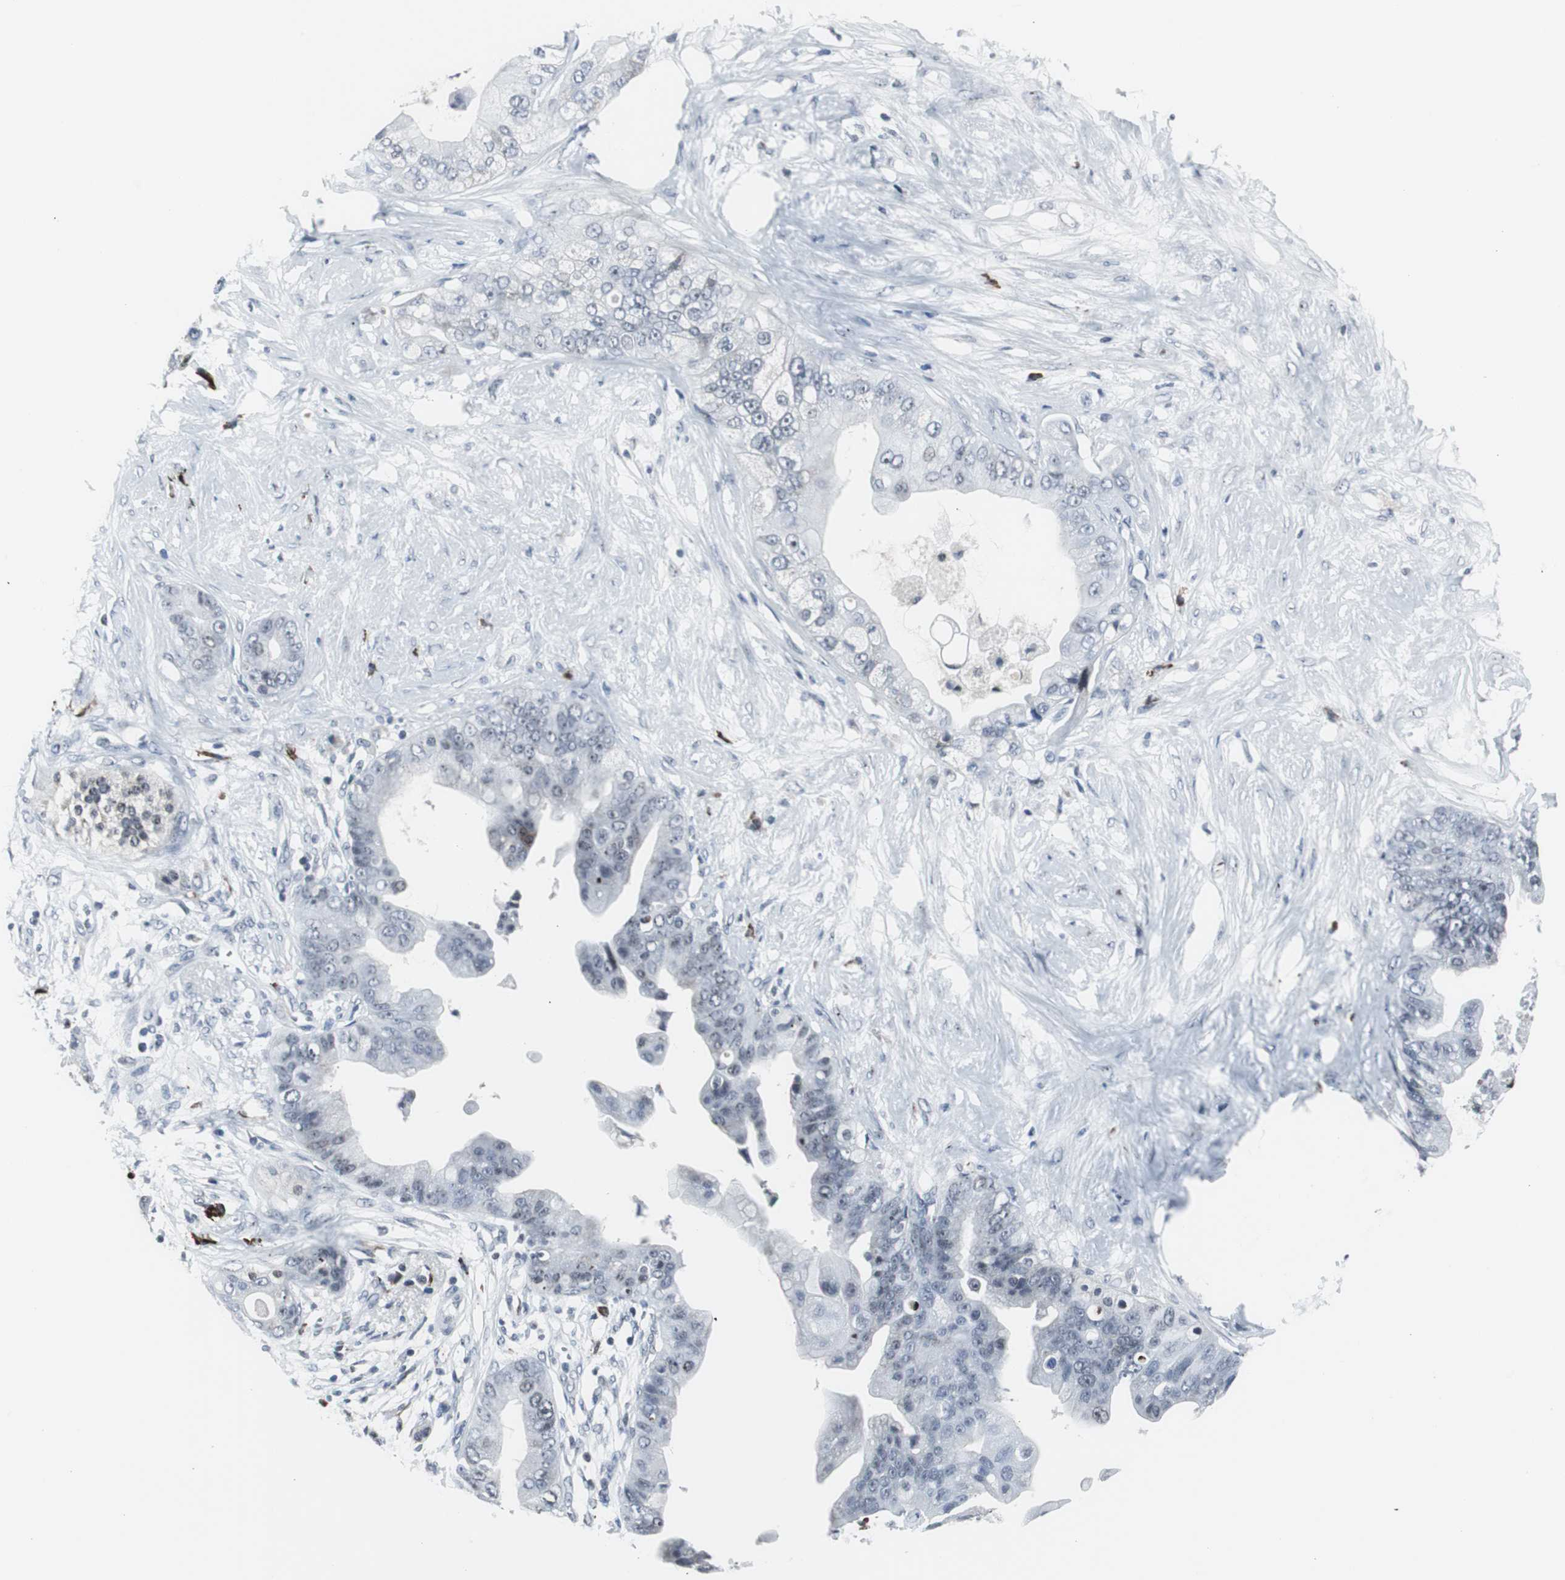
{"staining": {"intensity": "negative", "quantity": "none", "location": "none"}, "tissue": "pancreatic cancer", "cell_type": "Tumor cells", "image_type": "cancer", "snomed": [{"axis": "morphology", "description": "Adenocarcinoma, NOS"}, {"axis": "topography", "description": "Pancreas"}], "caption": "Pancreatic adenocarcinoma was stained to show a protein in brown. There is no significant positivity in tumor cells. The staining was performed using DAB (3,3'-diaminobenzidine) to visualize the protein expression in brown, while the nuclei were stained in blue with hematoxylin (Magnification: 20x).", "gene": "DOK1", "patient": {"sex": "female", "age": 75}}